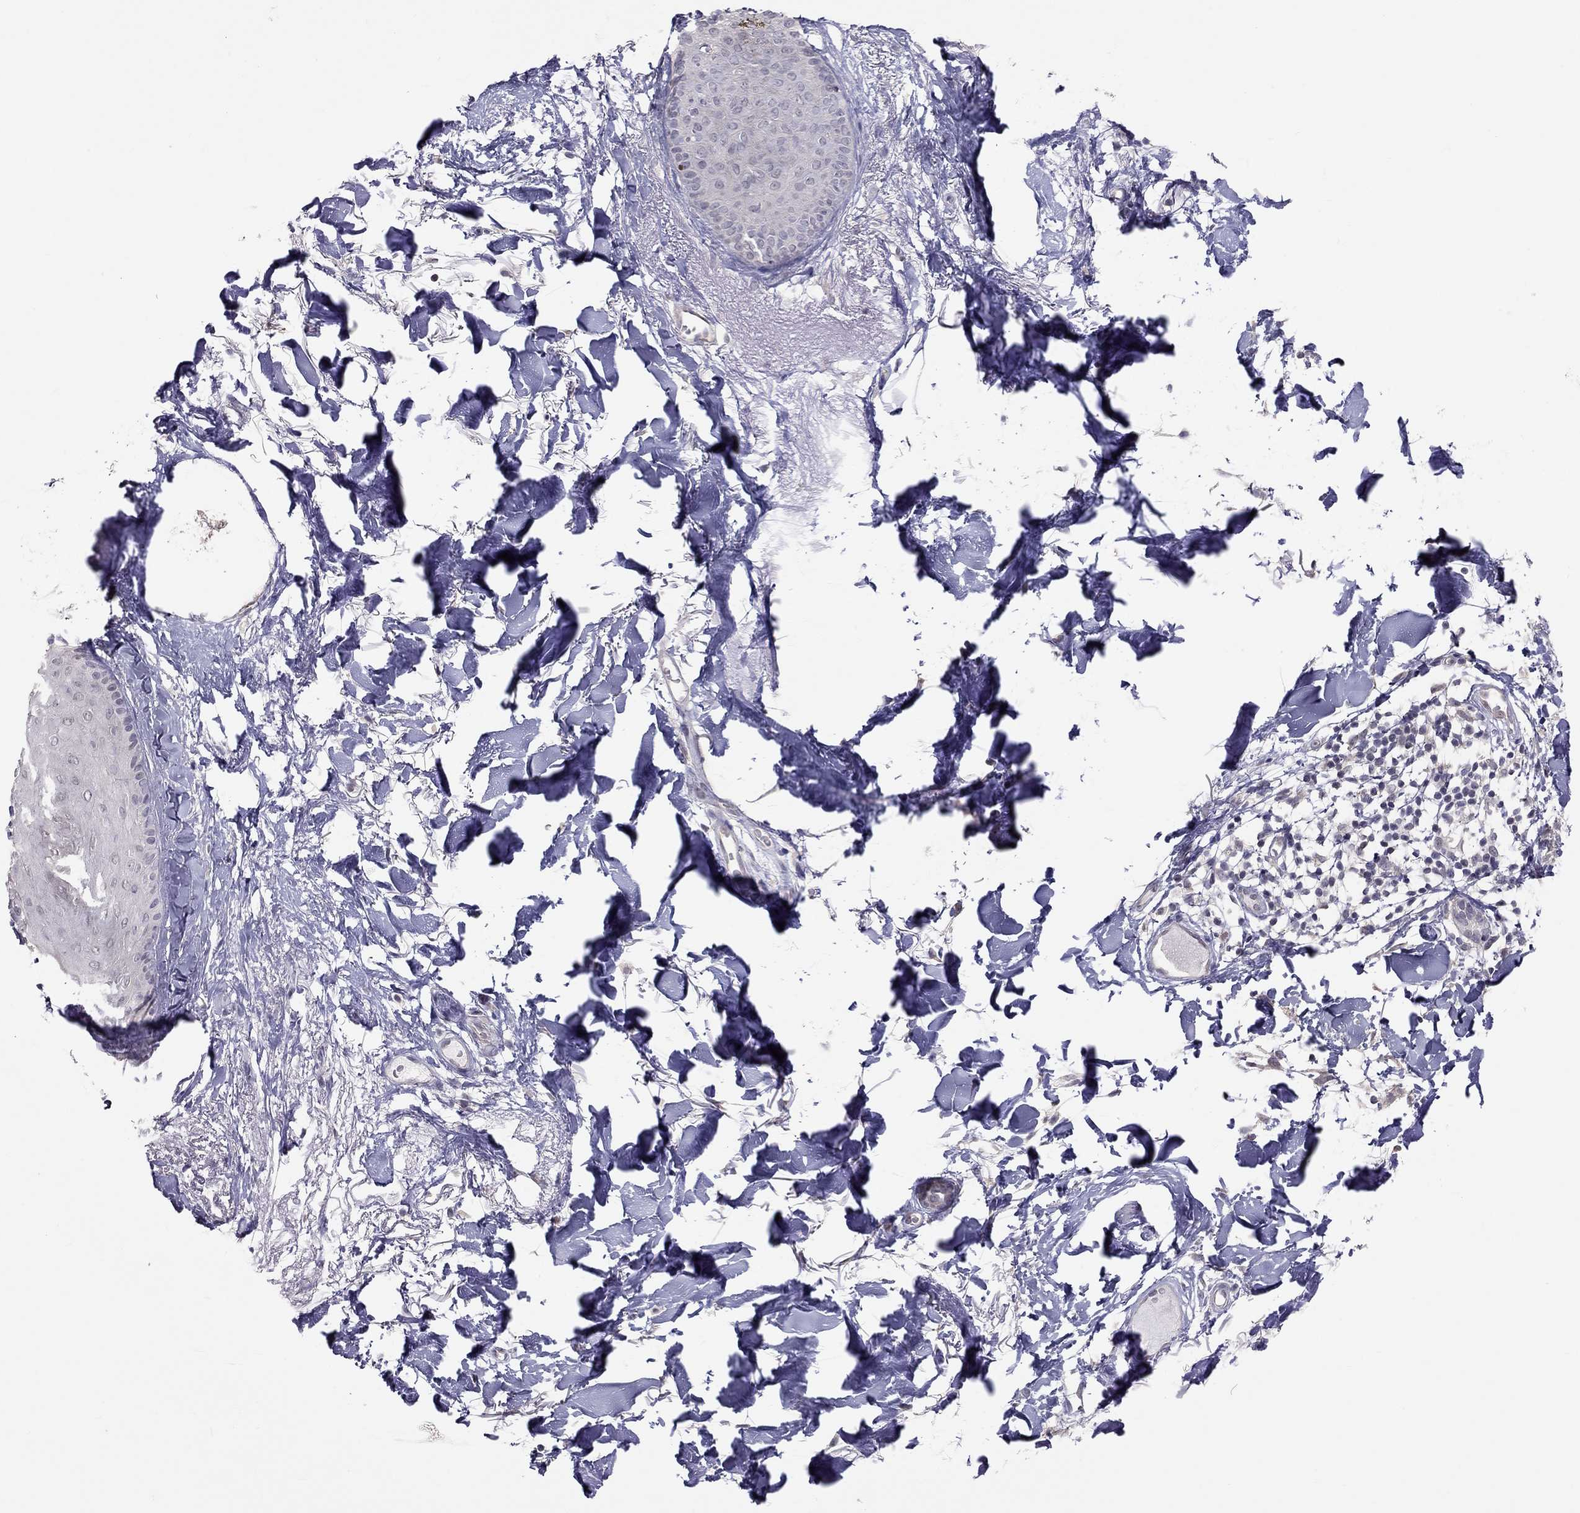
{"staining": {"intensity": "negative", "quantity": "none", "location": "none"}, "tissue": "skin cancer", "cell_type": "Tumor cells", "image_type": "cancer", "snomed": [{"axis": "morphology", "description": "Normal tissue, NOS"}, {"axis": "morphology", "description": "Basal cell carcinoma"}, {"axis": "topography", "description": "Skin"}], "caption": "A histopathology image of basal cell carcinoma (skin) stained for a protein displays no brown staining in tumor cells.", "gene": "HSF2BP", "patient": {"sex": "male", "age": 84}}